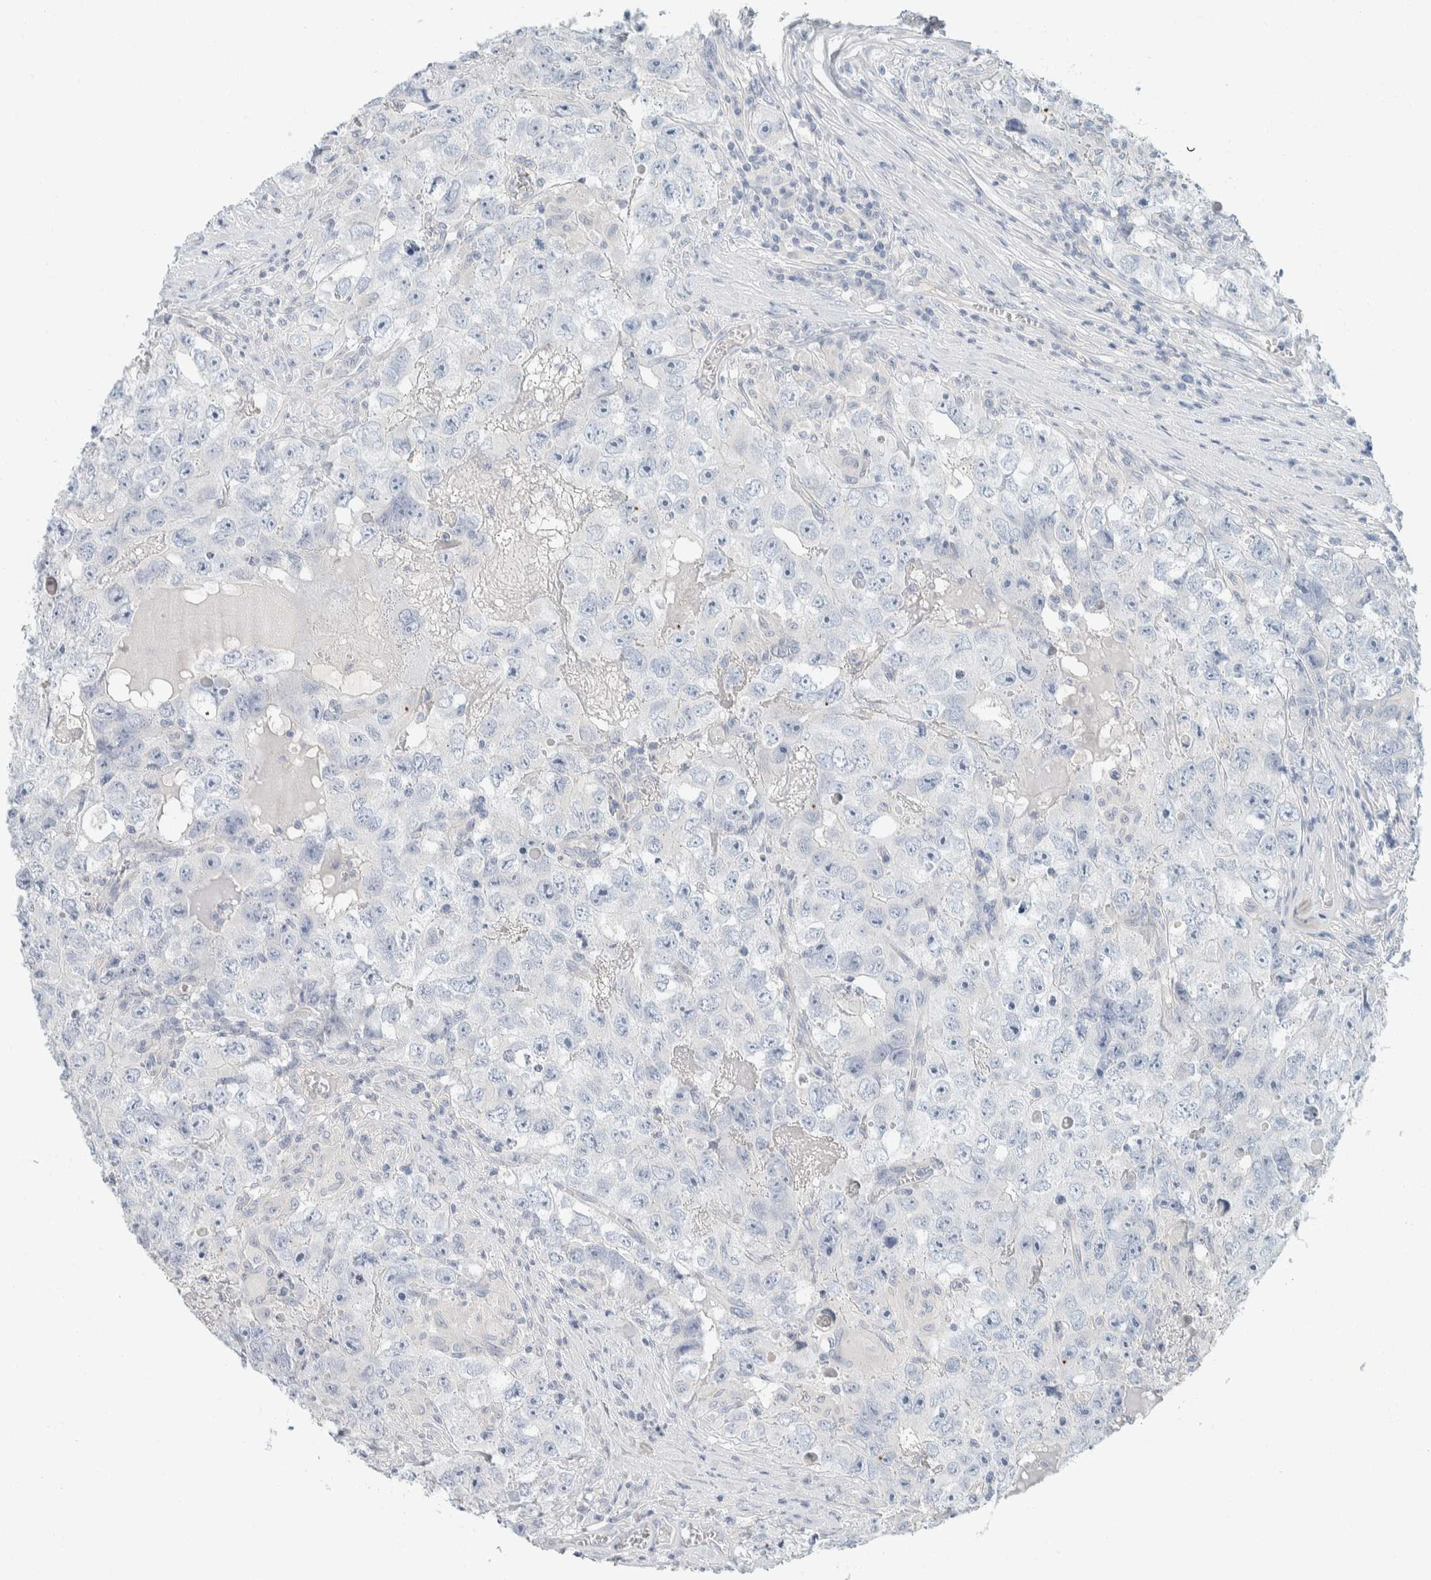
{"staining": {"intensity": "negative", "quantity": "none", "location": "none"}, "tissue": "testis cancer", "cell_type": "Tumor cells", "image_type": "cancer", "snomed": [{"axis": "morphology", "description": "Seminoma, NOS"}, {"axis": "morphology", "description": "Carcinoma, Embryonal, NOS"}, {"axis": "topography", "description": "Testis"}], "caption": "Photomicrograph shows no protein expression in tumor cells of testis cancer (embryonal carcinoma) tissue.", "gene": "ALOX12B", "patient": {"sex": "male", "age": 43}}